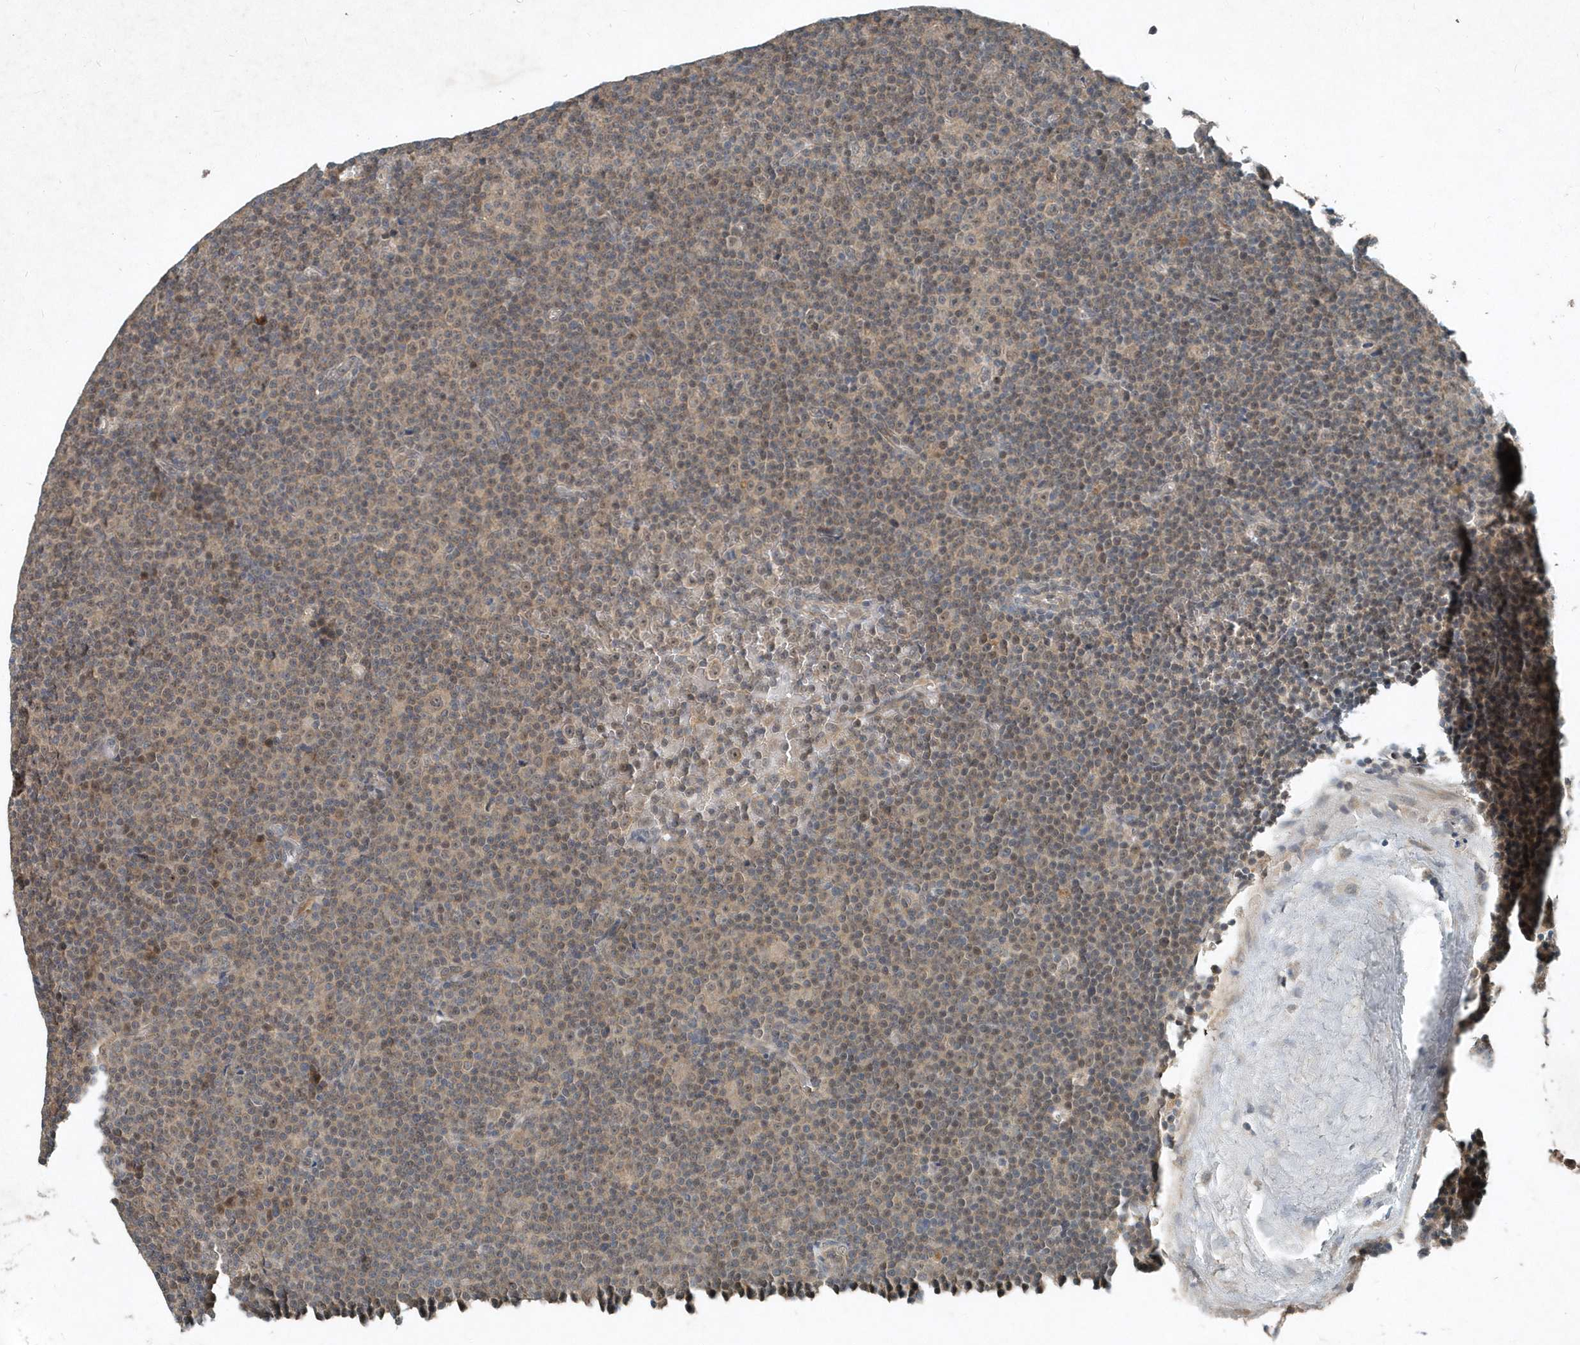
{"staining": {"intensity": "weak", "quantity": "25%-75%", "location": "cytoplasmic/membranous,nuclear"}, "tissue": "lymphoma", "cell_type": "Tumor cells", "image_type": "cancer", "snomed": [{"axis": "morphology", "description": "Malignant lymphoma, non-Hodgkin's type, Low grade"}, {"axis": "topography", "description": "Lymph node"}], "caption": "Immunohistochemical staining of malignant lymphoma, non-Hodgkin's type (low-grade) displays low levels of weak cytoplasmic/membranous and nuclear positivity in approximately 25%-75% of tumor cells. (DAB IHC with brightfield microscopy, high magnification).", "gene": "SCFD2", "patient": {"sex": "female", "age": 67}}